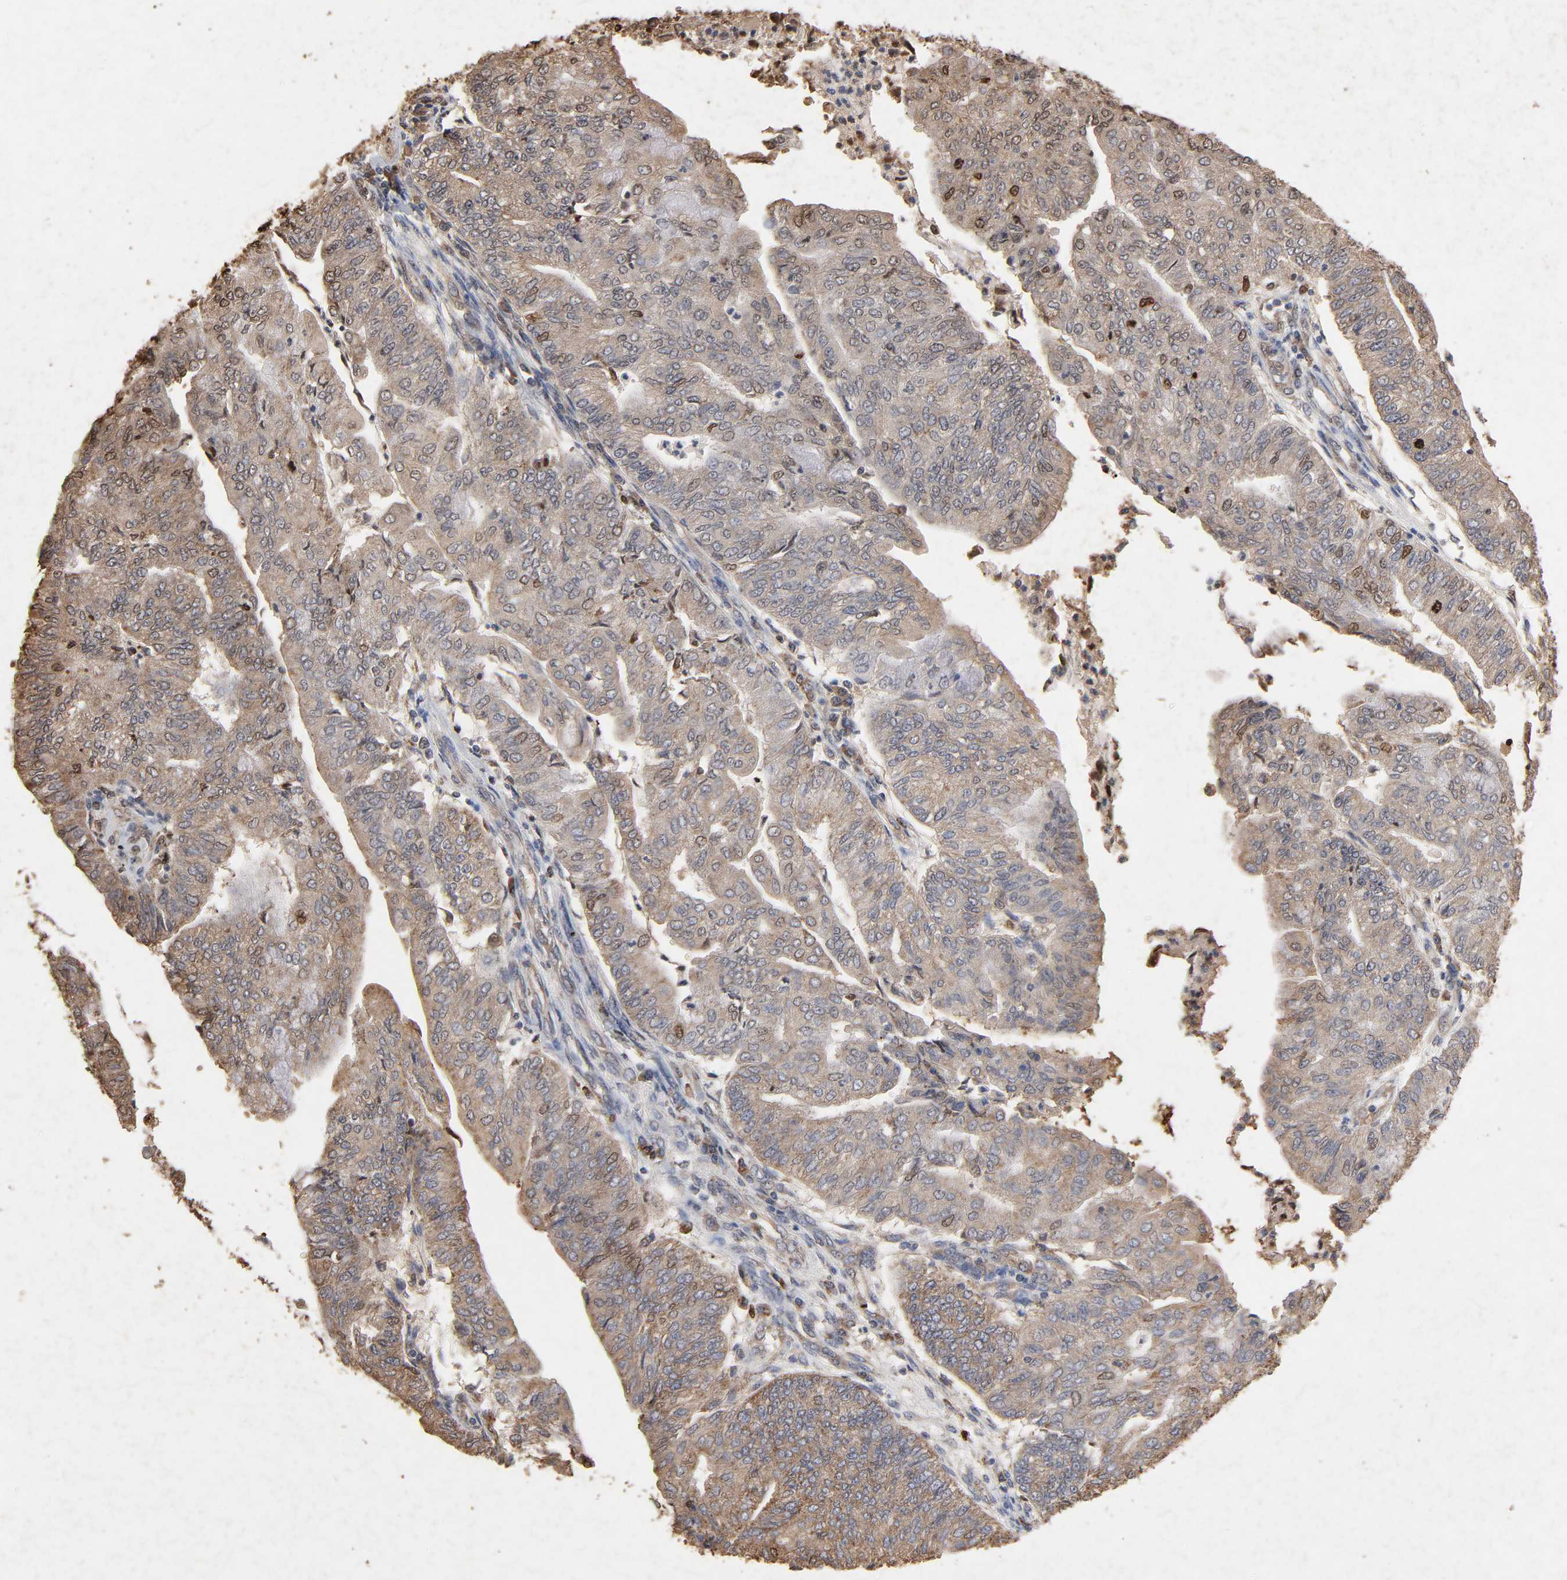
{"staining": {"intensity": "moderate", "quantity": ">75%", "location": "cytoplasmic/membranous"}, "tissue": "endometrial cancer", "cell_type": "Tumor cells", "image_type": "cancer", "snomed": [{"axis": "morphology", "description": "Adenocarcinoma, NOS"}, {"axis": "topography", "description": "Endometrium"}], "caption": "Moderate cytoplasmic/membranous positivity for a protein is identified in approximately >75% of tumor cells of adenocarcinoma (endometrial) using immunohistochemistry (IHC).", "gene": "CYCS", "patient": {"sex": "female", "age": 59}}